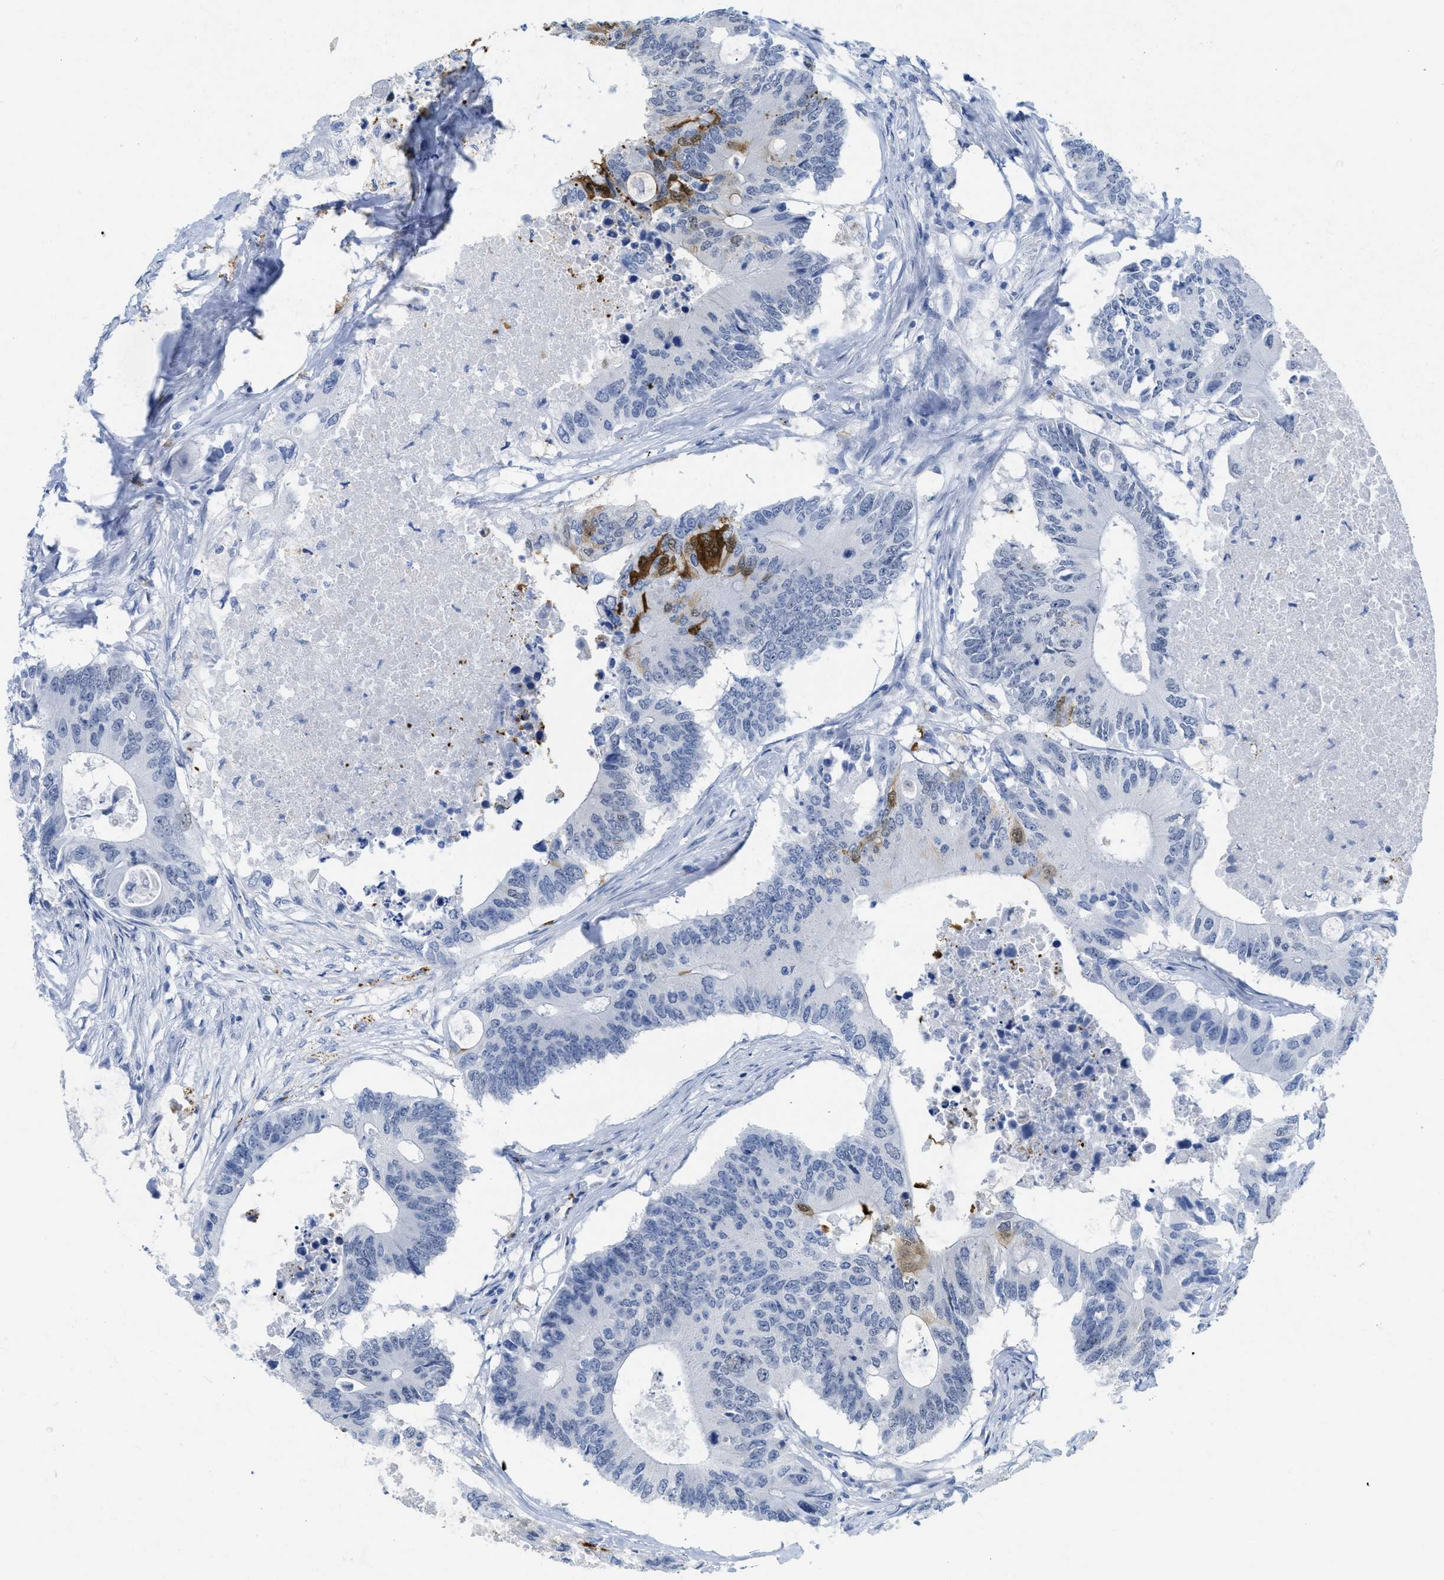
{"staining": {"intensity": "moderate", "quantity": "<25%", "location": "cytoplasmic/membranous"}, "tissue": "colorectal cancer", "cell_type": "Tumor cells", "image_type": "cancer", "snomed": [{"axis": "morphology", "description": "Adenocarcinoma, NOS"}, {"axis": "topography", "description": "Colon"}], "caption": "Human colorectal cancer (adenocarcinoma) stained with a brown dye shows moderate cytoplasmic/membranous positive staining in approximately <25% of tumor cells.", "gene": "WDR4", "patient": {"sex": "male", "age": 71}}